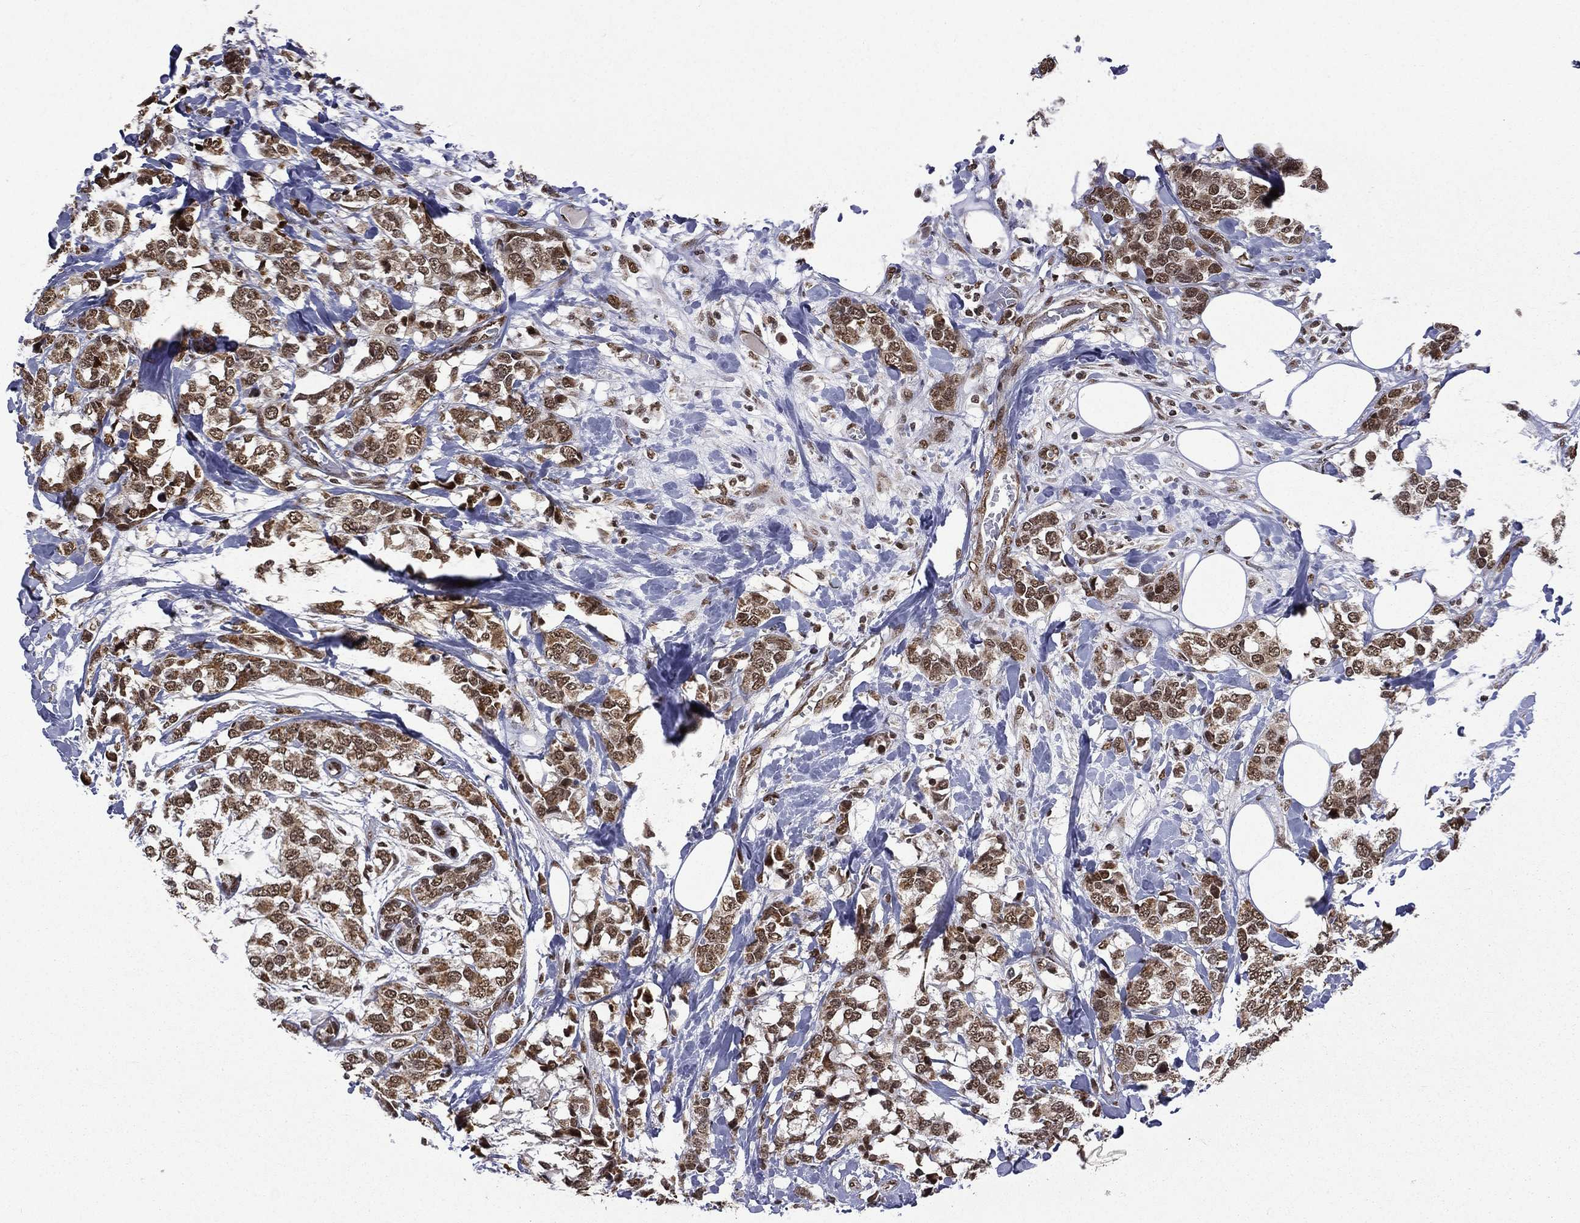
{"staining": {"intensity": "strong", "quantity": ">75%", "location": "nuclear"}, "tissue": "breast cancer", "cell_type": "Tumor cells", "image_type": "cancer", "snomed": [{"axis": "morphology", "description": "Lobular carcinoma"}, {"axis": "topography", "description": "Breast"}], "caption": "Protein staining of lobular carcinoma (breast) tissue reveals strong nuclear staining in approximately >75% of tumor cells. (IHC, brightfield microscopy, high magnification).", "gene": "C5orf24", "patient": {"sex": "female", "age": 59}}